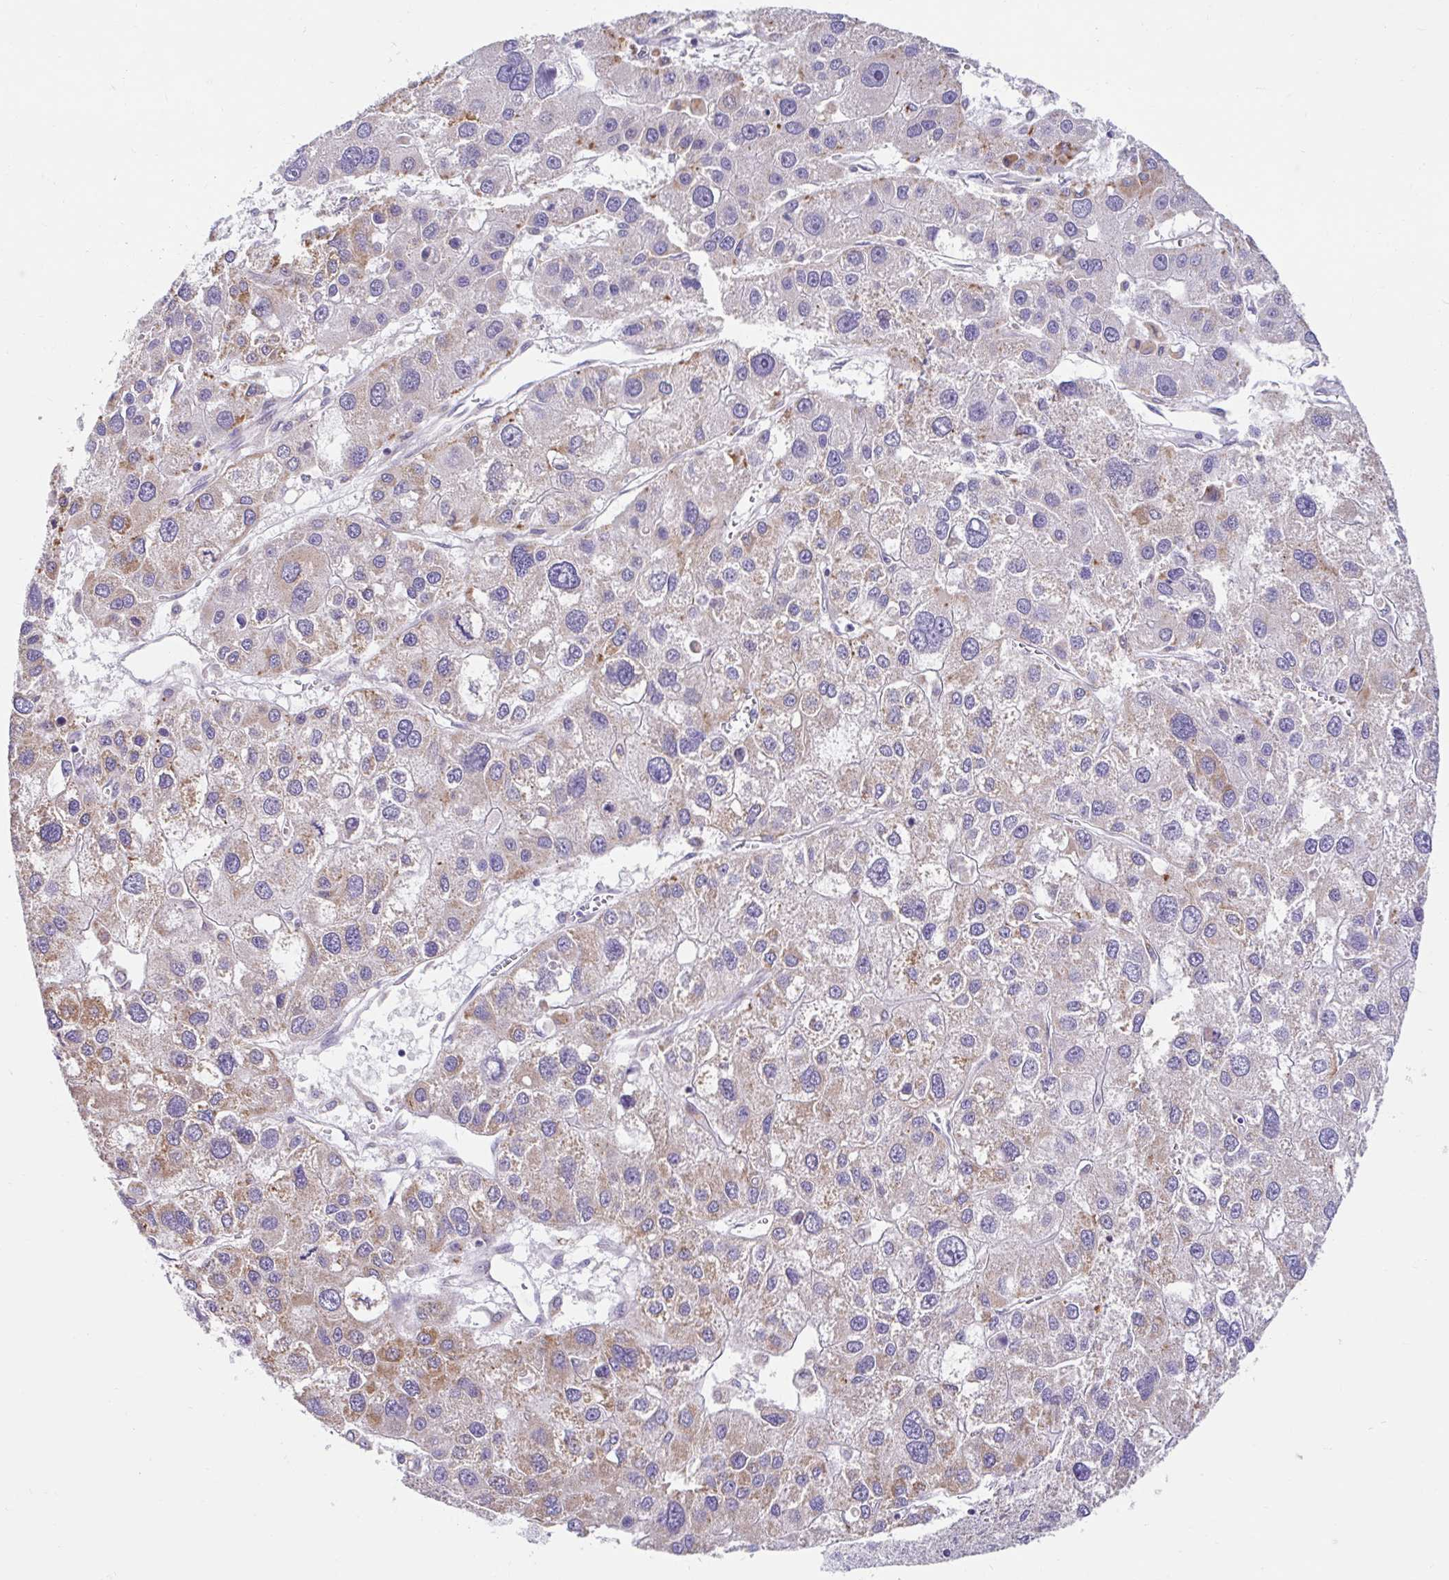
{"staining": {"intensity": "moderate", "quantity": "25%-75%", "location": "cytoplasmic/membranous"}, "tissue": "liver cancer", "cell_type": "Tumor cells", "image_type": "cancer", "snomed": [{"axis": "morphology", "description": "Carcinoma, Hepatocellular, NOS"}, {"axis": "topography", "description": "Liver"}], "caption": "Human liver cancer (hepatocellular carcinoma) stained for a protein (brown) exhibits moderate cytoplasmic/membranous positive expression in approximately 25%-75% of tumor cells.", "gene": "NT5C1B", "patient": {"sex": "male", "age": 73}}